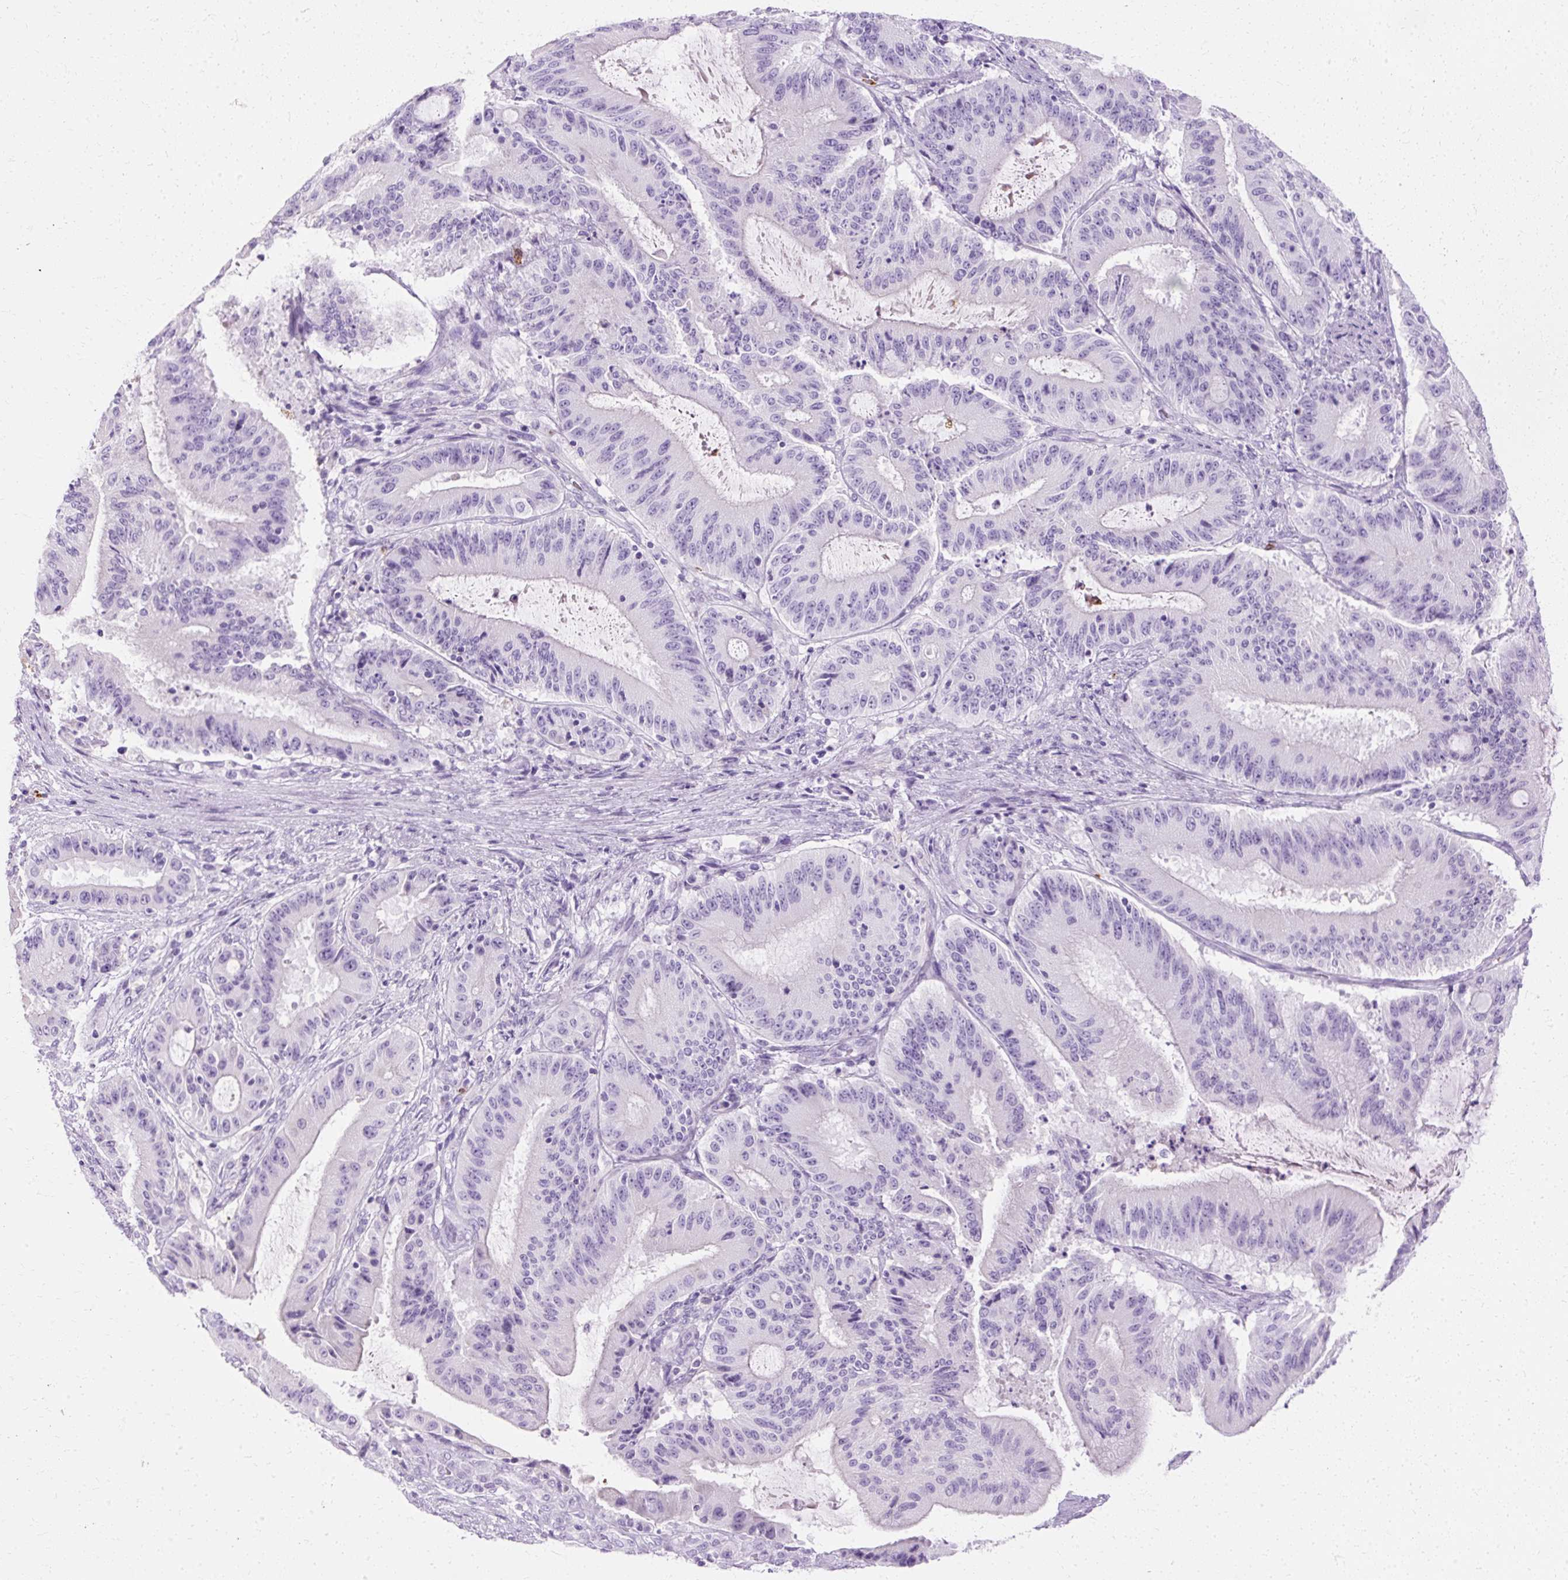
{"staining": {"intensity": "negative", "quantity": "none", "location": "none"}, "tissue": "liver cancer", "cell_type": "Tumor cells", "image_type": "cancer", "snomed": [{"axis": "morphology", "description": "Normal tissue, NOS"}, {"axis": "morphology", "description": "Cholangiocarcinoma"}, {"axis": "topography", "description": "Liver"}, {"axis": "topography", "description": "Peripheral nerve tissue"}], "caption": "IHC of liver cancer exhibits no positivity in tumor cells.", "gene": "DEFA1", "patient": {"sex": "female", "age": 73}}